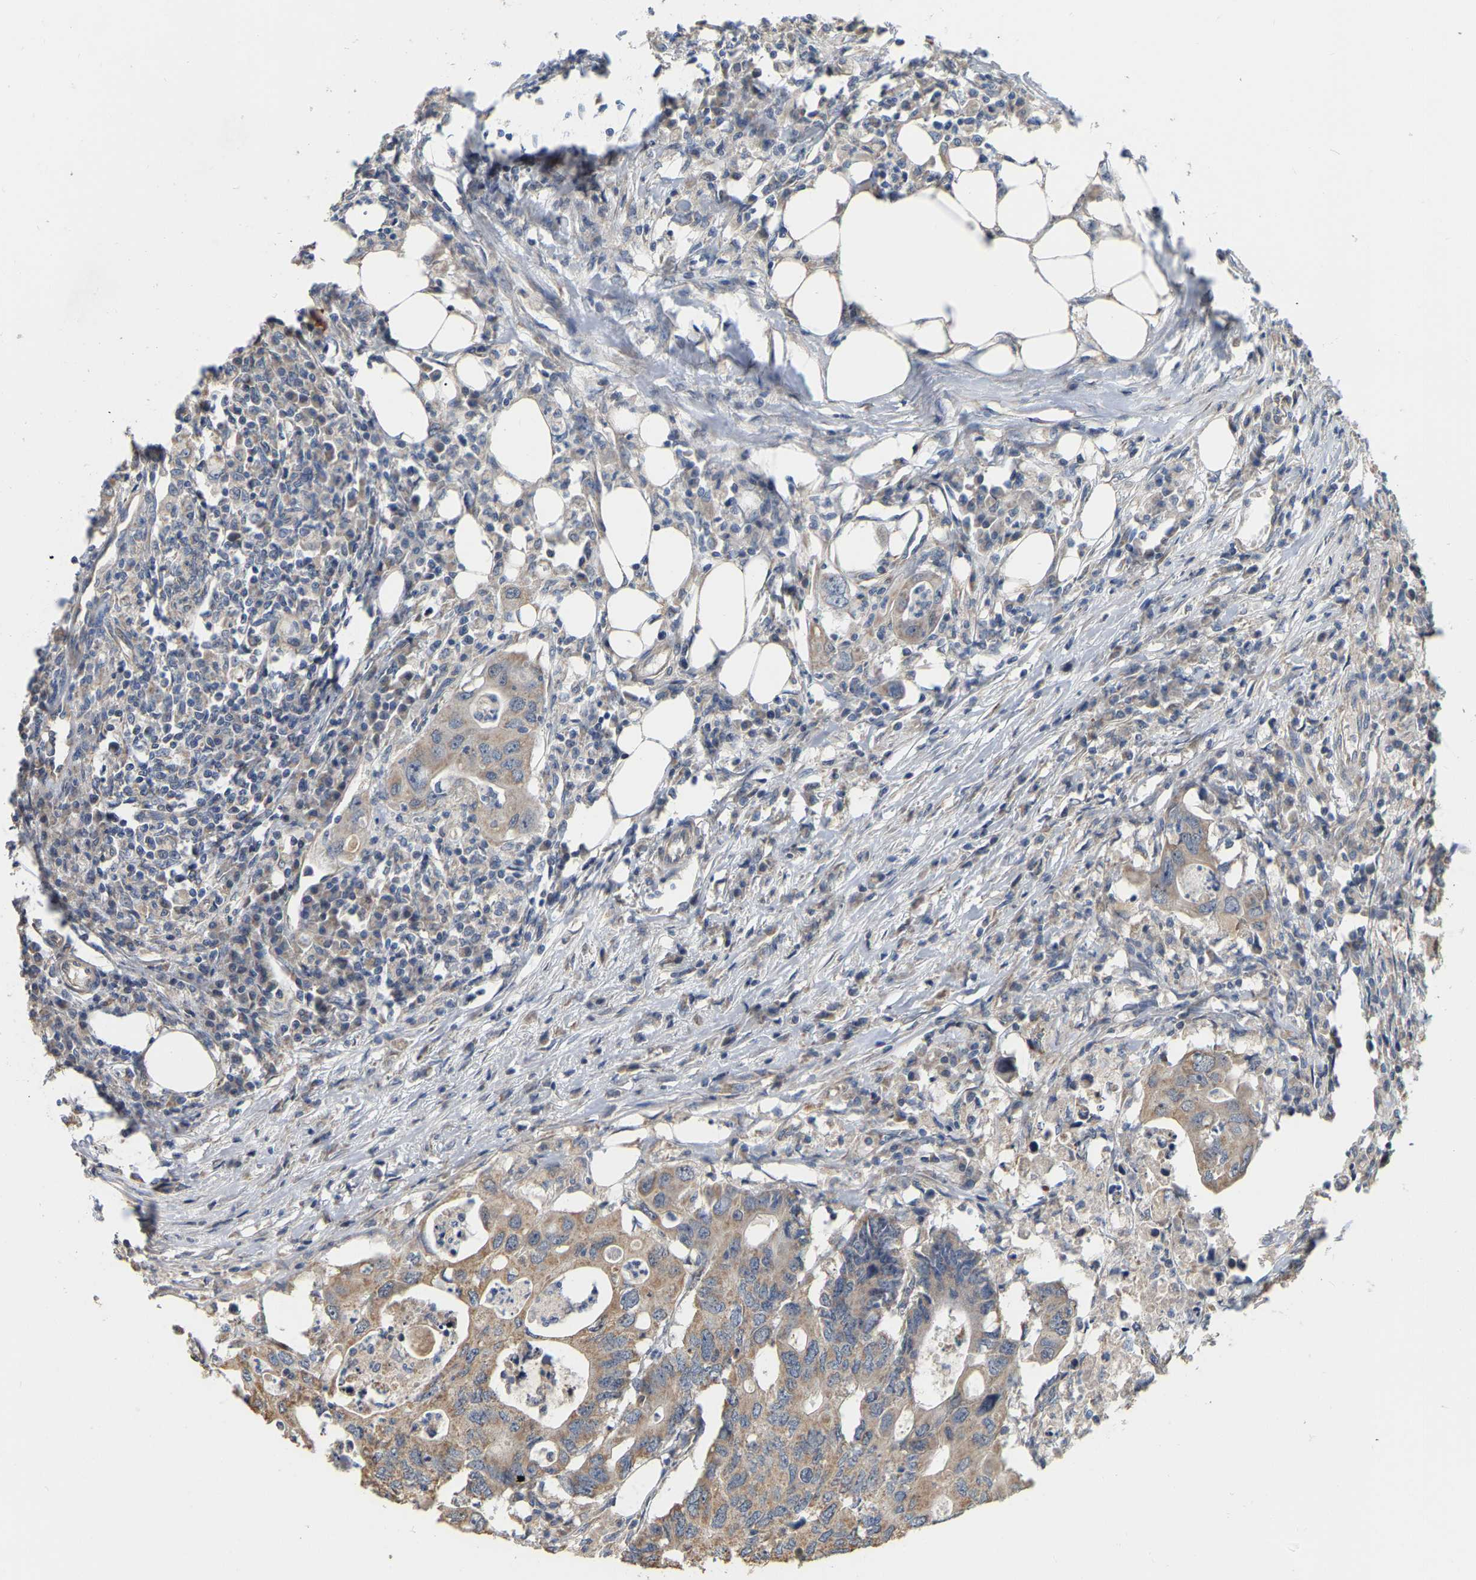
{"staining": {"intensity": "moderate", "quantity": "25%-75%", "location": "cytoplasmic/membranous"}, "tissue": "colorectal cancer", "cell_type": "Tumor cells", "image_type": "cancer", "snomed": [{"axis": "morphology", "description": "Adenocarcinoma, NOS"}, {"axis": "topography", "description": "Colon"}], "caption": "Protein expression by immunohistochemistry (IHC) exhibits moderate cytoplasmic/membranous positivity in approximately 25%-75% of tumor cells in adenocarcinoma (colorectal).", "gene": "SSH1", "patient": {"sex": "male", "age": 71}}